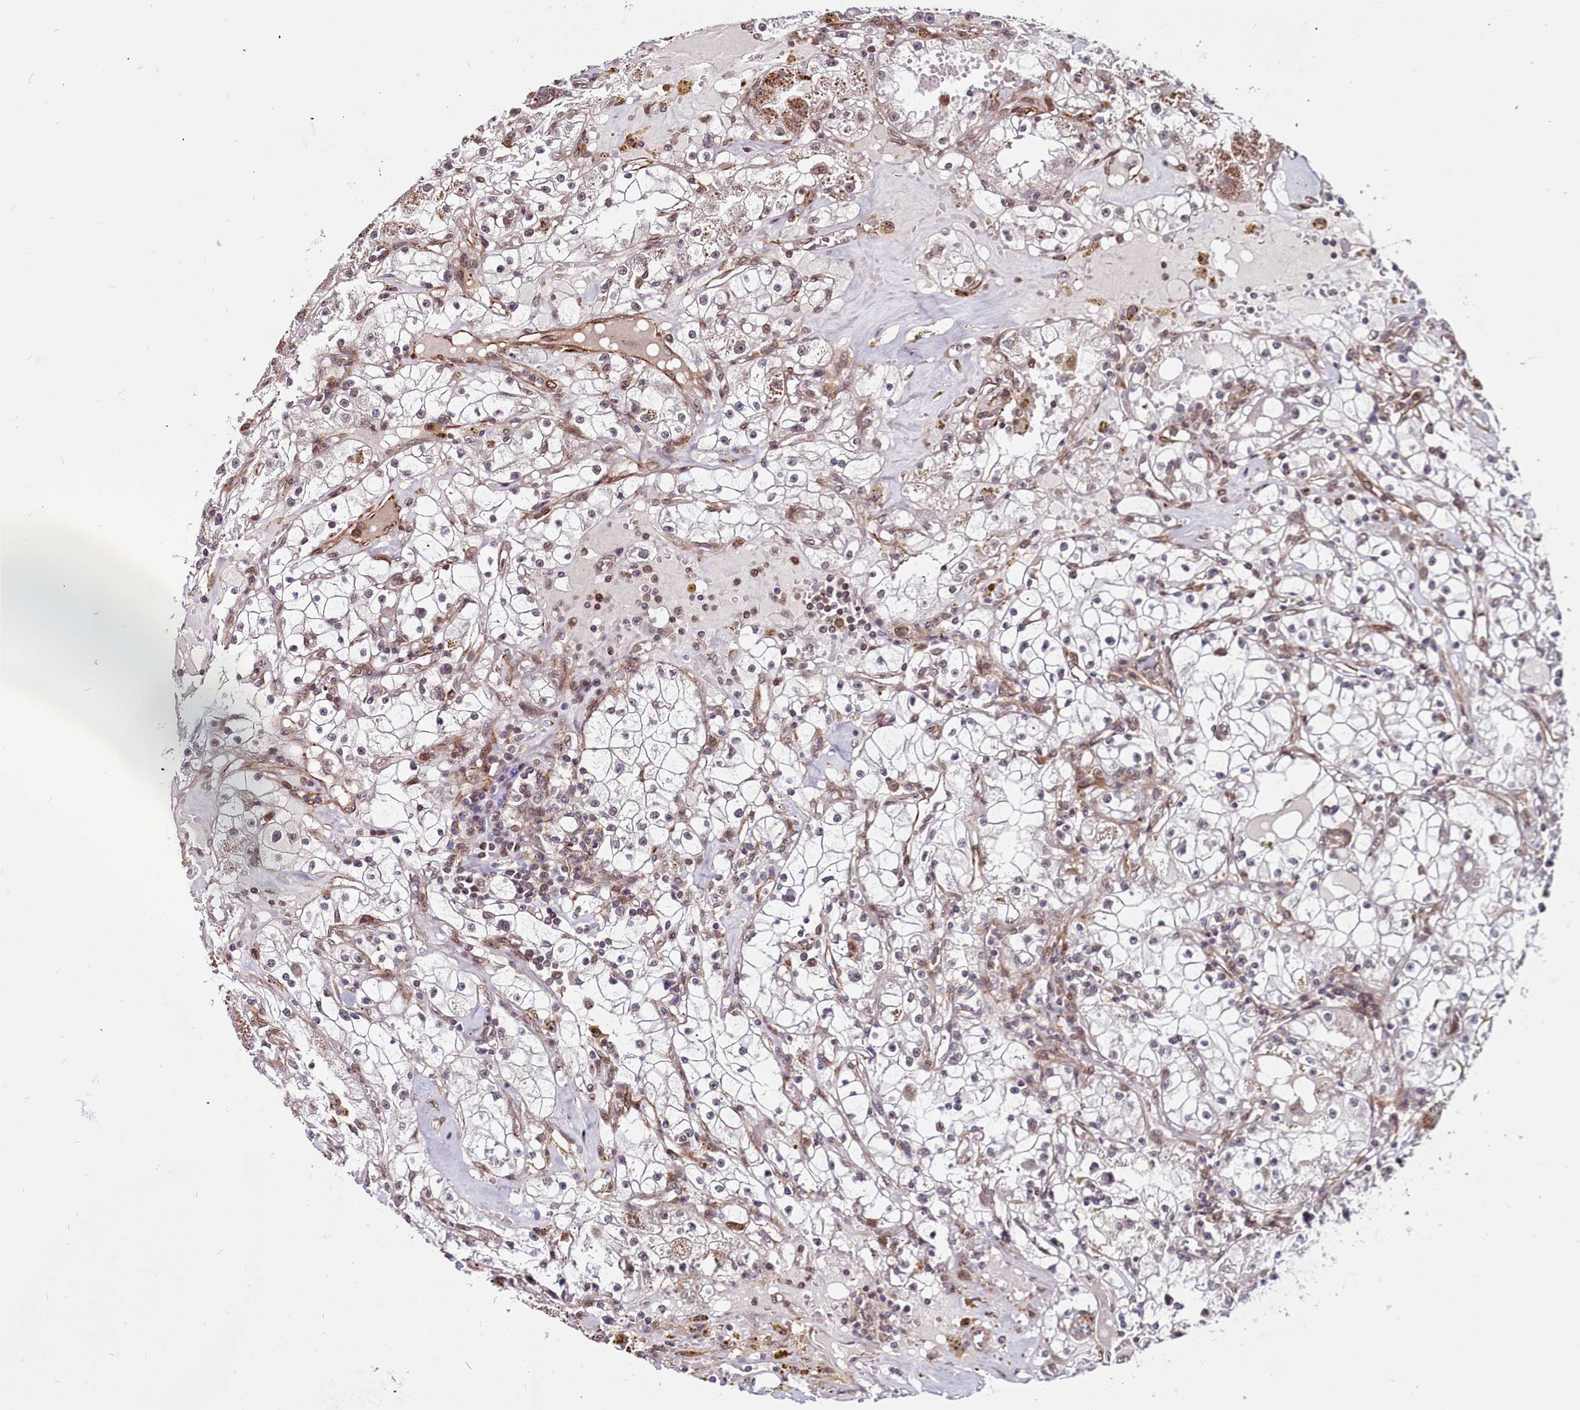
{"staining": {"intensity": "weak", "quantity": "<25%", "location": "nuclear"}, "tissue": "renal cancer", "cell_type": "Tumor cells", "image_type": "cancer", "snomed": [{"axis": "morphology", "description": "Adenocarcinoma, NOS"}, {"axis": "topography", "description": "Kidney"}], "caption": "A micrograph of human renal adenocarcinoma is negative for staining in tumor cells.", "gene": "CLK3", "patient": {"sex": "male", "age": 56}}